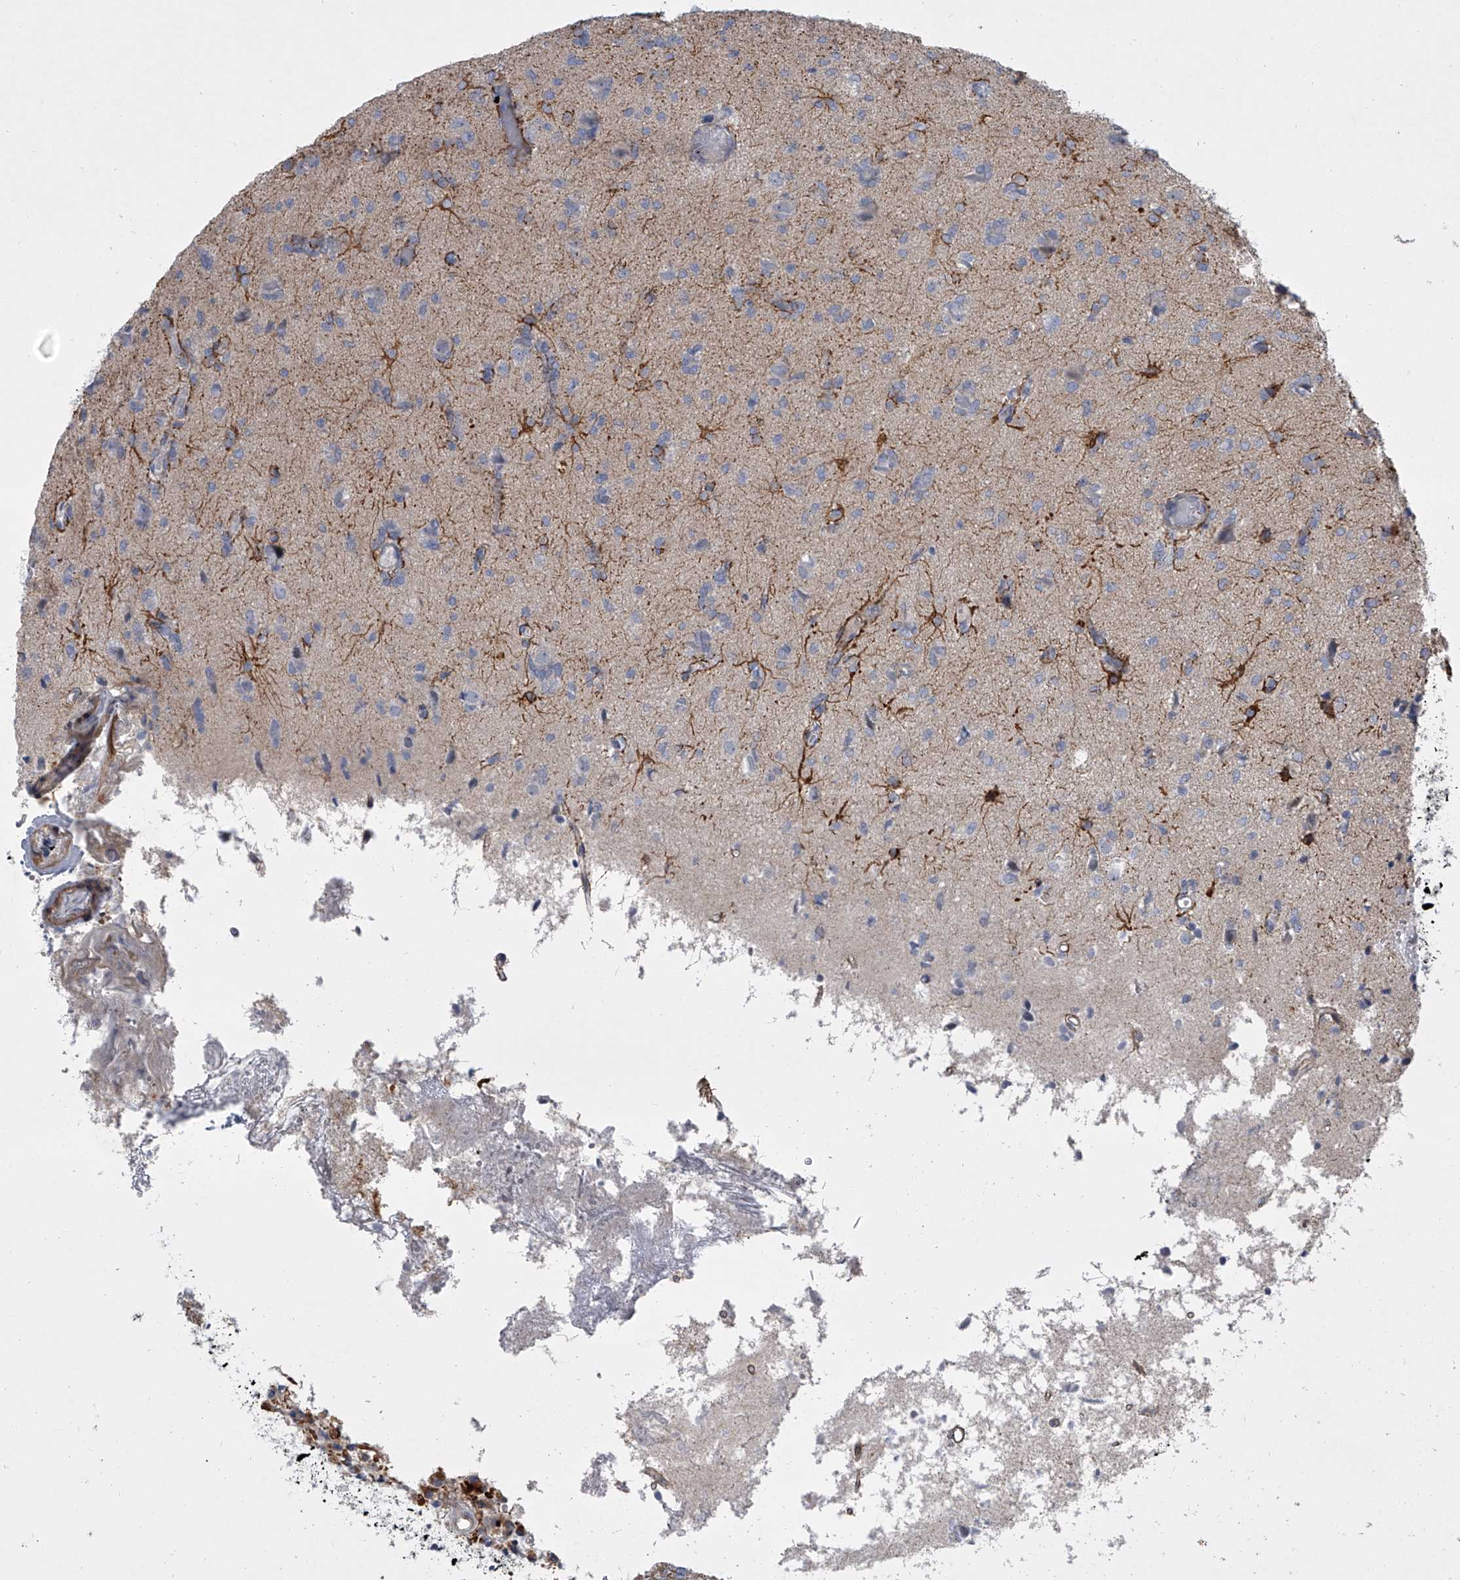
{"staining": {"intensity": "negative", "quantity": "none", "location": "none"}, "tissue": "glioma", "cell_type": "Tumor cells", "image_type": "cancer", "snomed": [{"axis": "morphology", "description": "Glioma, malignant, High grade"}, {"axis": "topography", "description": "Brain"}], "caption": "This is an IHC image of glioma. There is no staining in tumor cells.", "gene": "HEATR6", "patient": {"sex": "female", "age": 59}}